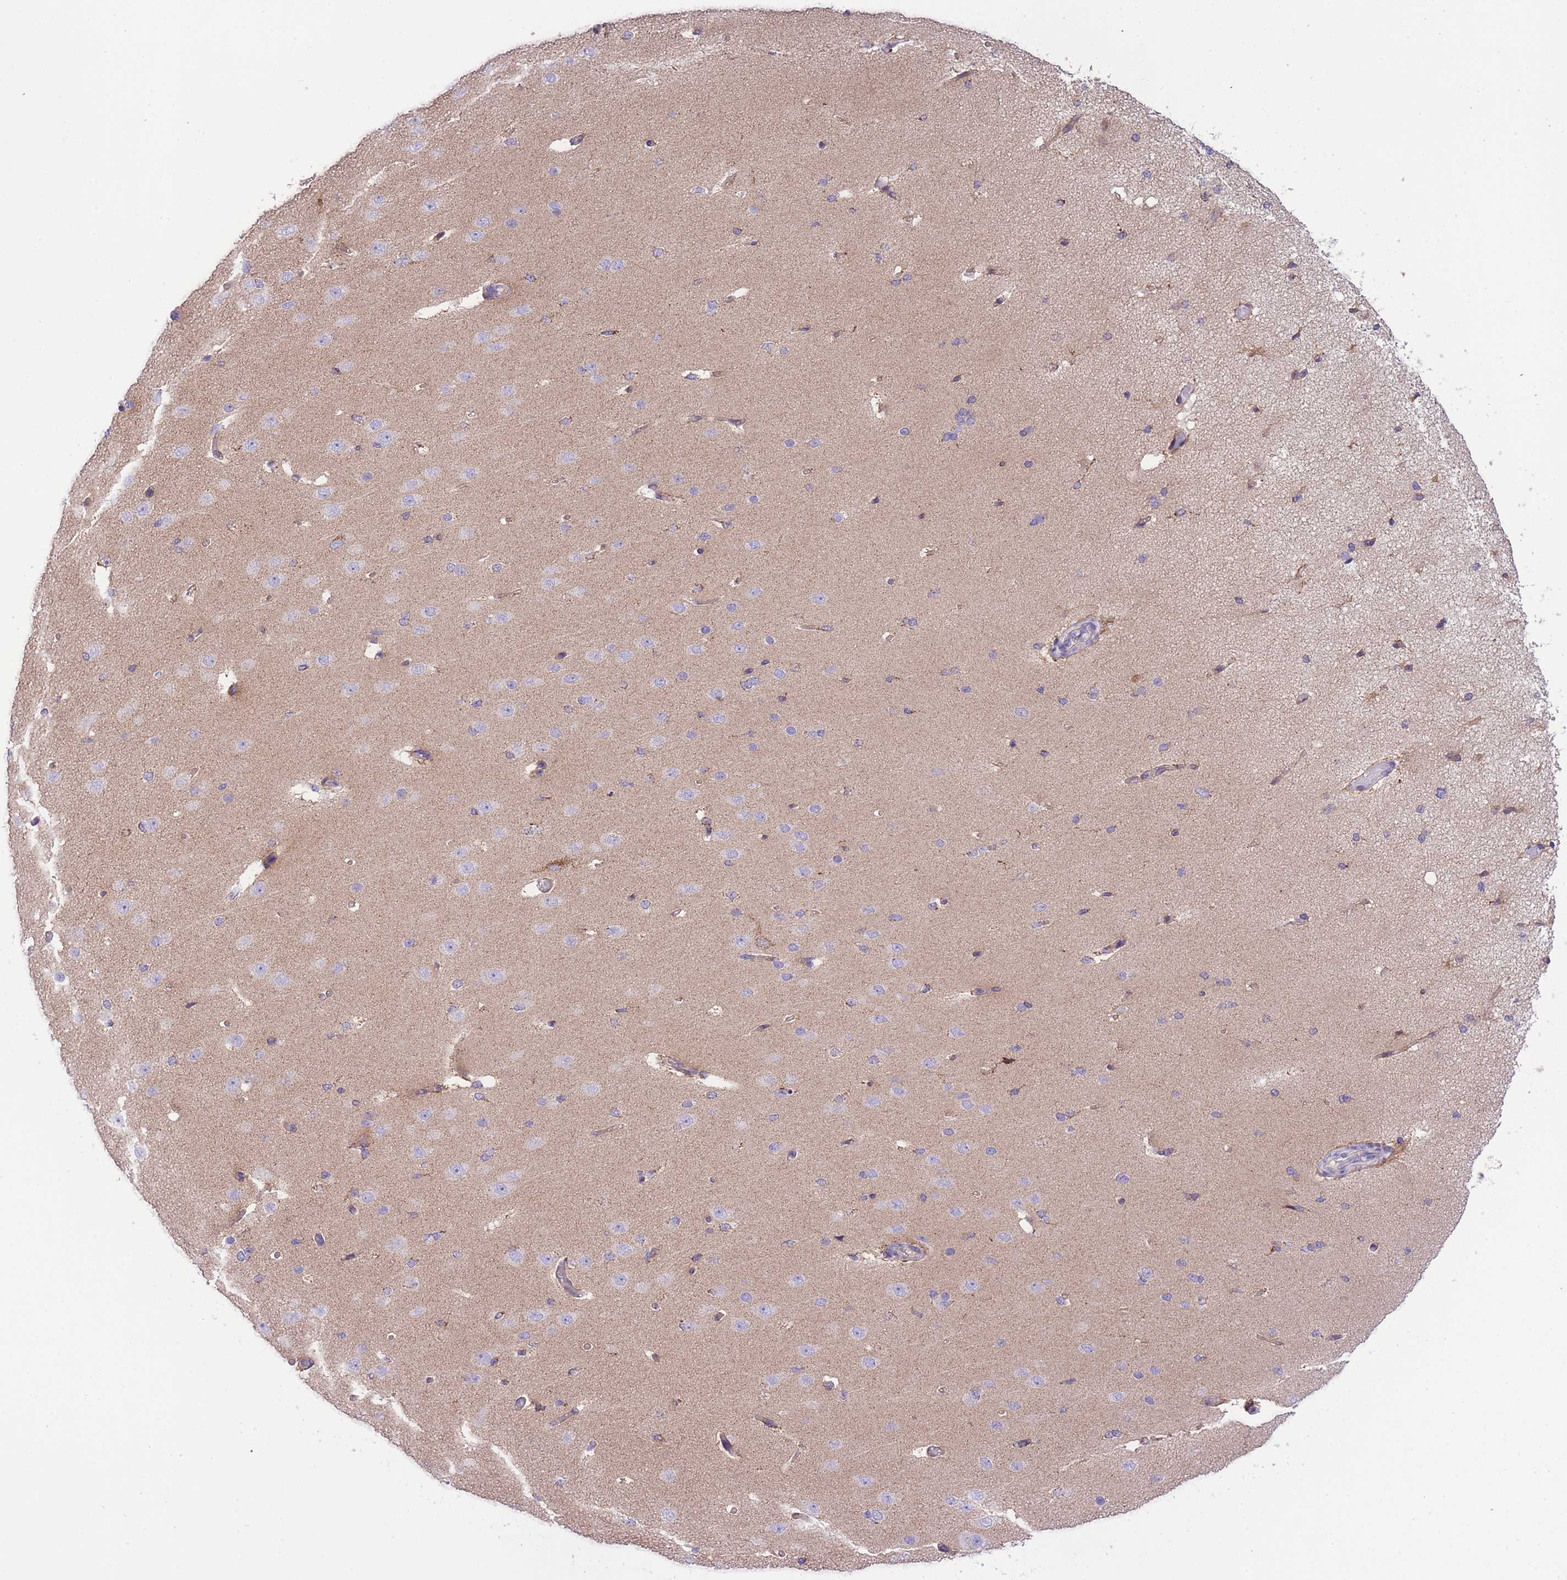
{"staining": {"intensity": "negative", "quantity": "none", "location": "none"}, "tissue": "cerebral cortex", "cell_type": "Endothelial cells", "image_type": "normal", "snomed": [{"axis": "morphology", "description": "Normal tissue, NOS"}, {"axis": "morphology", "description": "Inflammation, NOS"}, {"axis": "topography", "description": "Cerebral cortex"}], "caption": "High magnification brightfield microscopy of unremarkable cerebral cortex stained with DAB (3,3'-diaminobenzidine) (brown) and counterstained with hematoxylin (blue): endothelial cells show no significant staining. (Immunohistochemistry, brightfield microscopy, high magnification).", "gene": "ST3GAL3", "patient": {"sex": "male", "age": 6}}